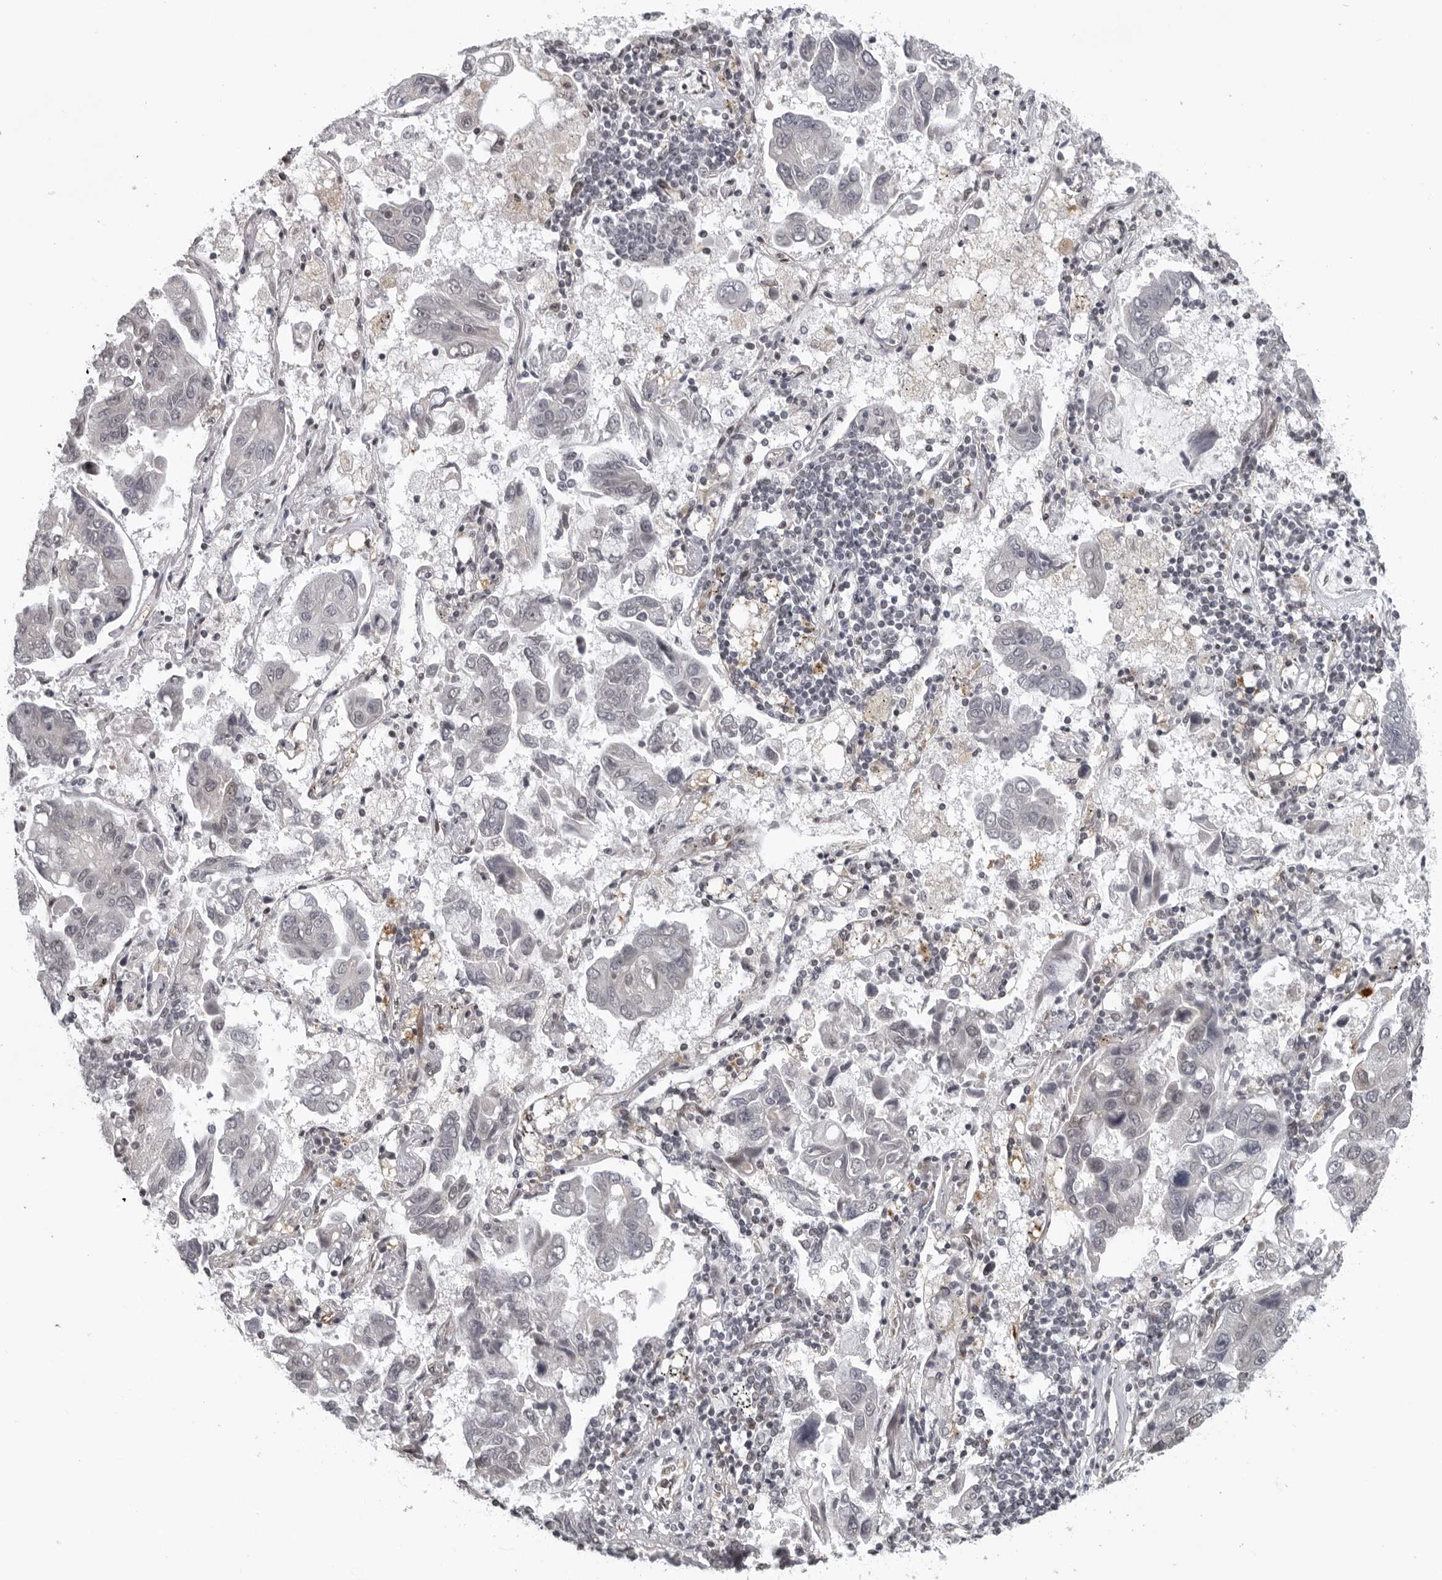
{"staining": {"intensity": "negative", "quantity": "none", "location": "none"}, "tissue": "lung cancer", "cell_type": "Tumor cells", "image_type": "cancer", "snomed": [{"axis": "morphology", "description": "Adenocarcinoma, NOS"}, {"axis": "topography", "description": "Lung"}], "caption": "Immunohistochemistry (IHC) of human lung cancer shows no positivity in tumor cells.", "gene": "MAF", "patient": {"sex": "male", "age": 64}}